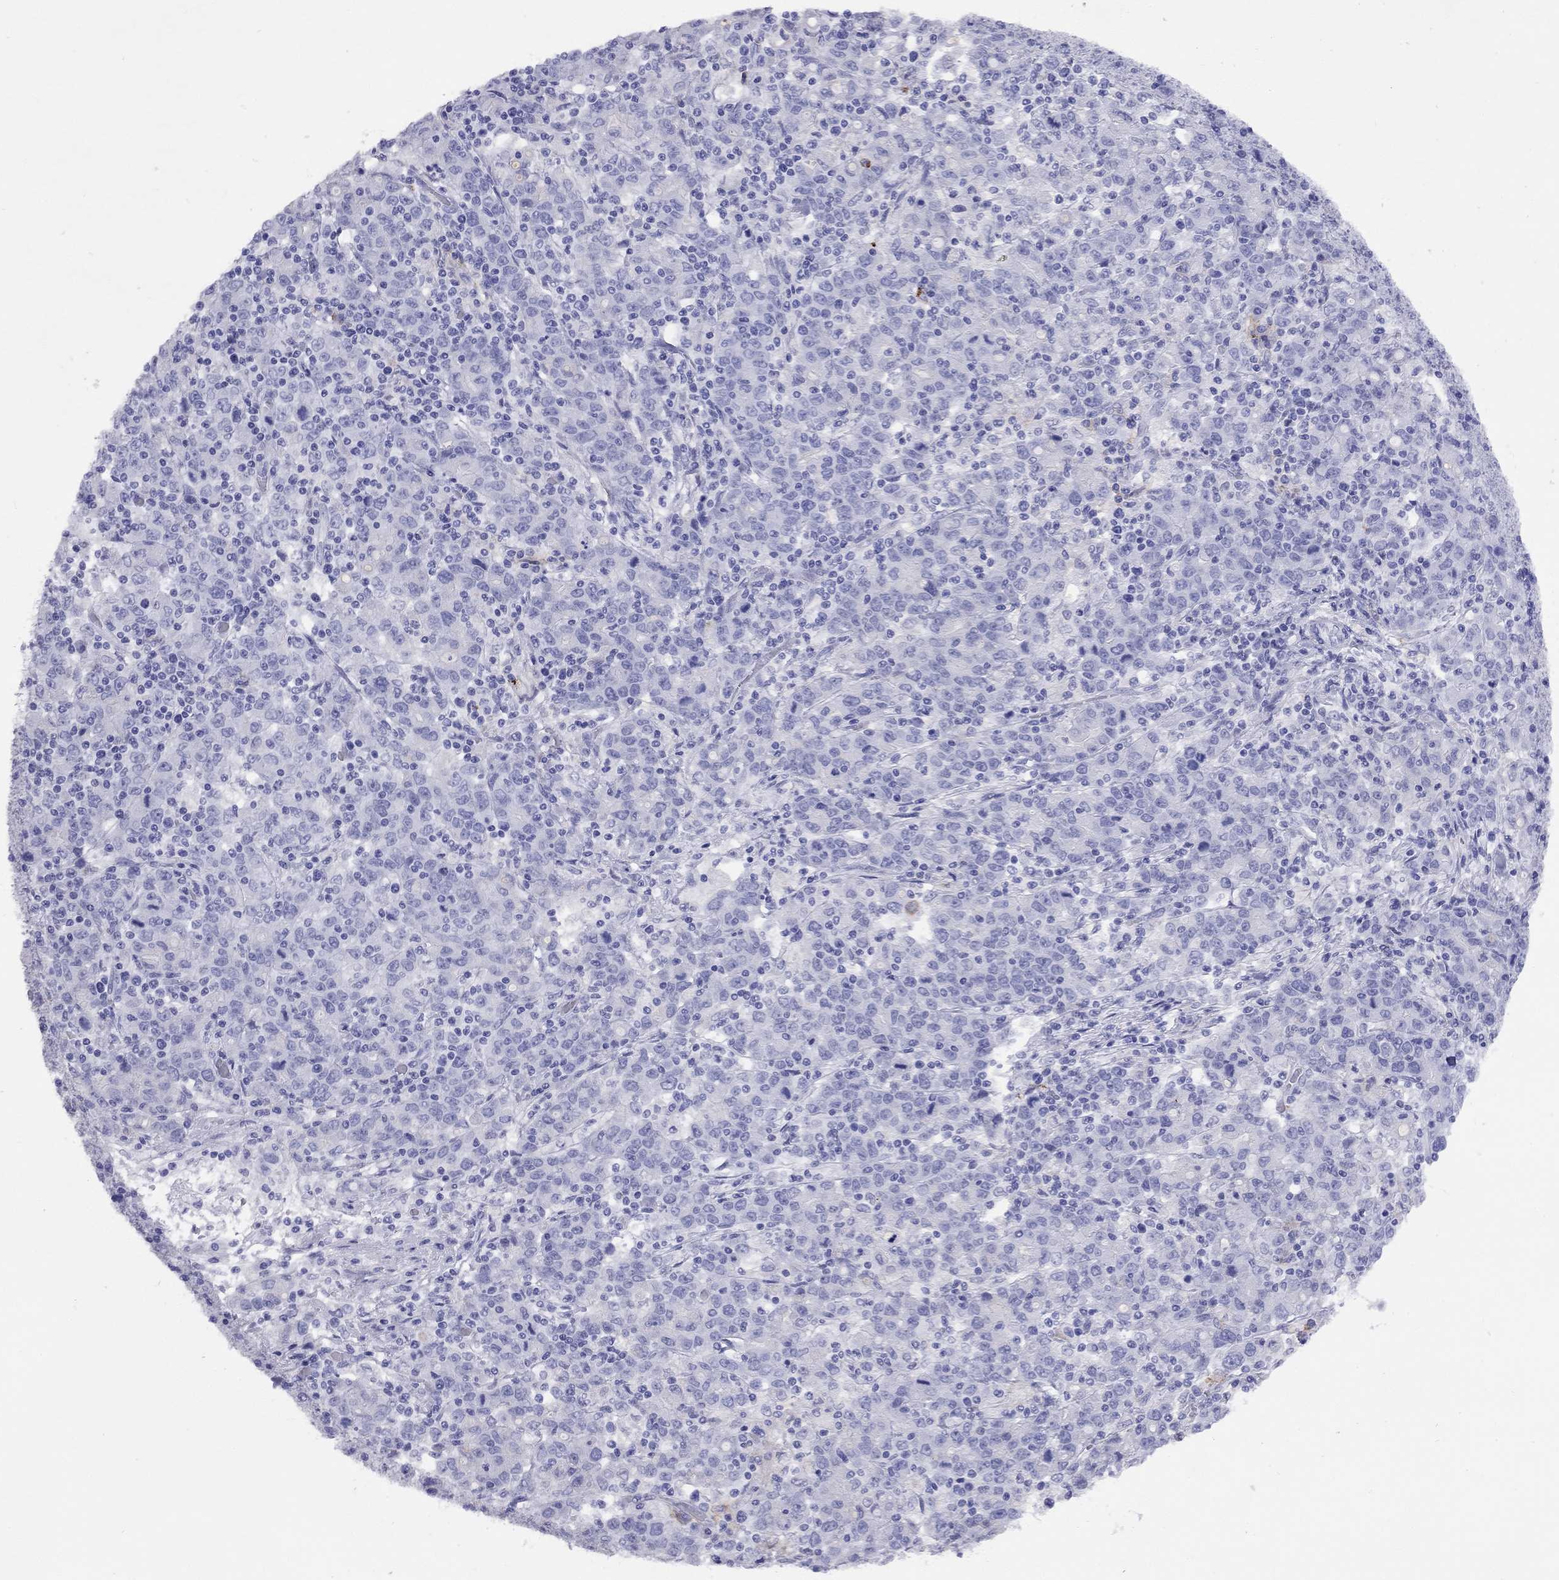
{"staining": {"intensity": "negative", "quantity": "none", "location": "none"}, "tissue": "stomach cancer", "cell_type": "Tumor cells", "image_type": "cancer", "snomed": [{"axis": "morphology", "description": "Adenocarcinoma, NOS"}, {"axis": "topography", "description": "Stomach, upper"}], "caption": "IHC micrograph of neoplastic tissue: adenocarcinoma (stomach) stained with DAB (3,3'-diaminobenzidine) demonstrates no significant protein positivity in tumor cells.", "gene": "HLA-DQB2", "patient": {"sex": "male", "age": 69}}